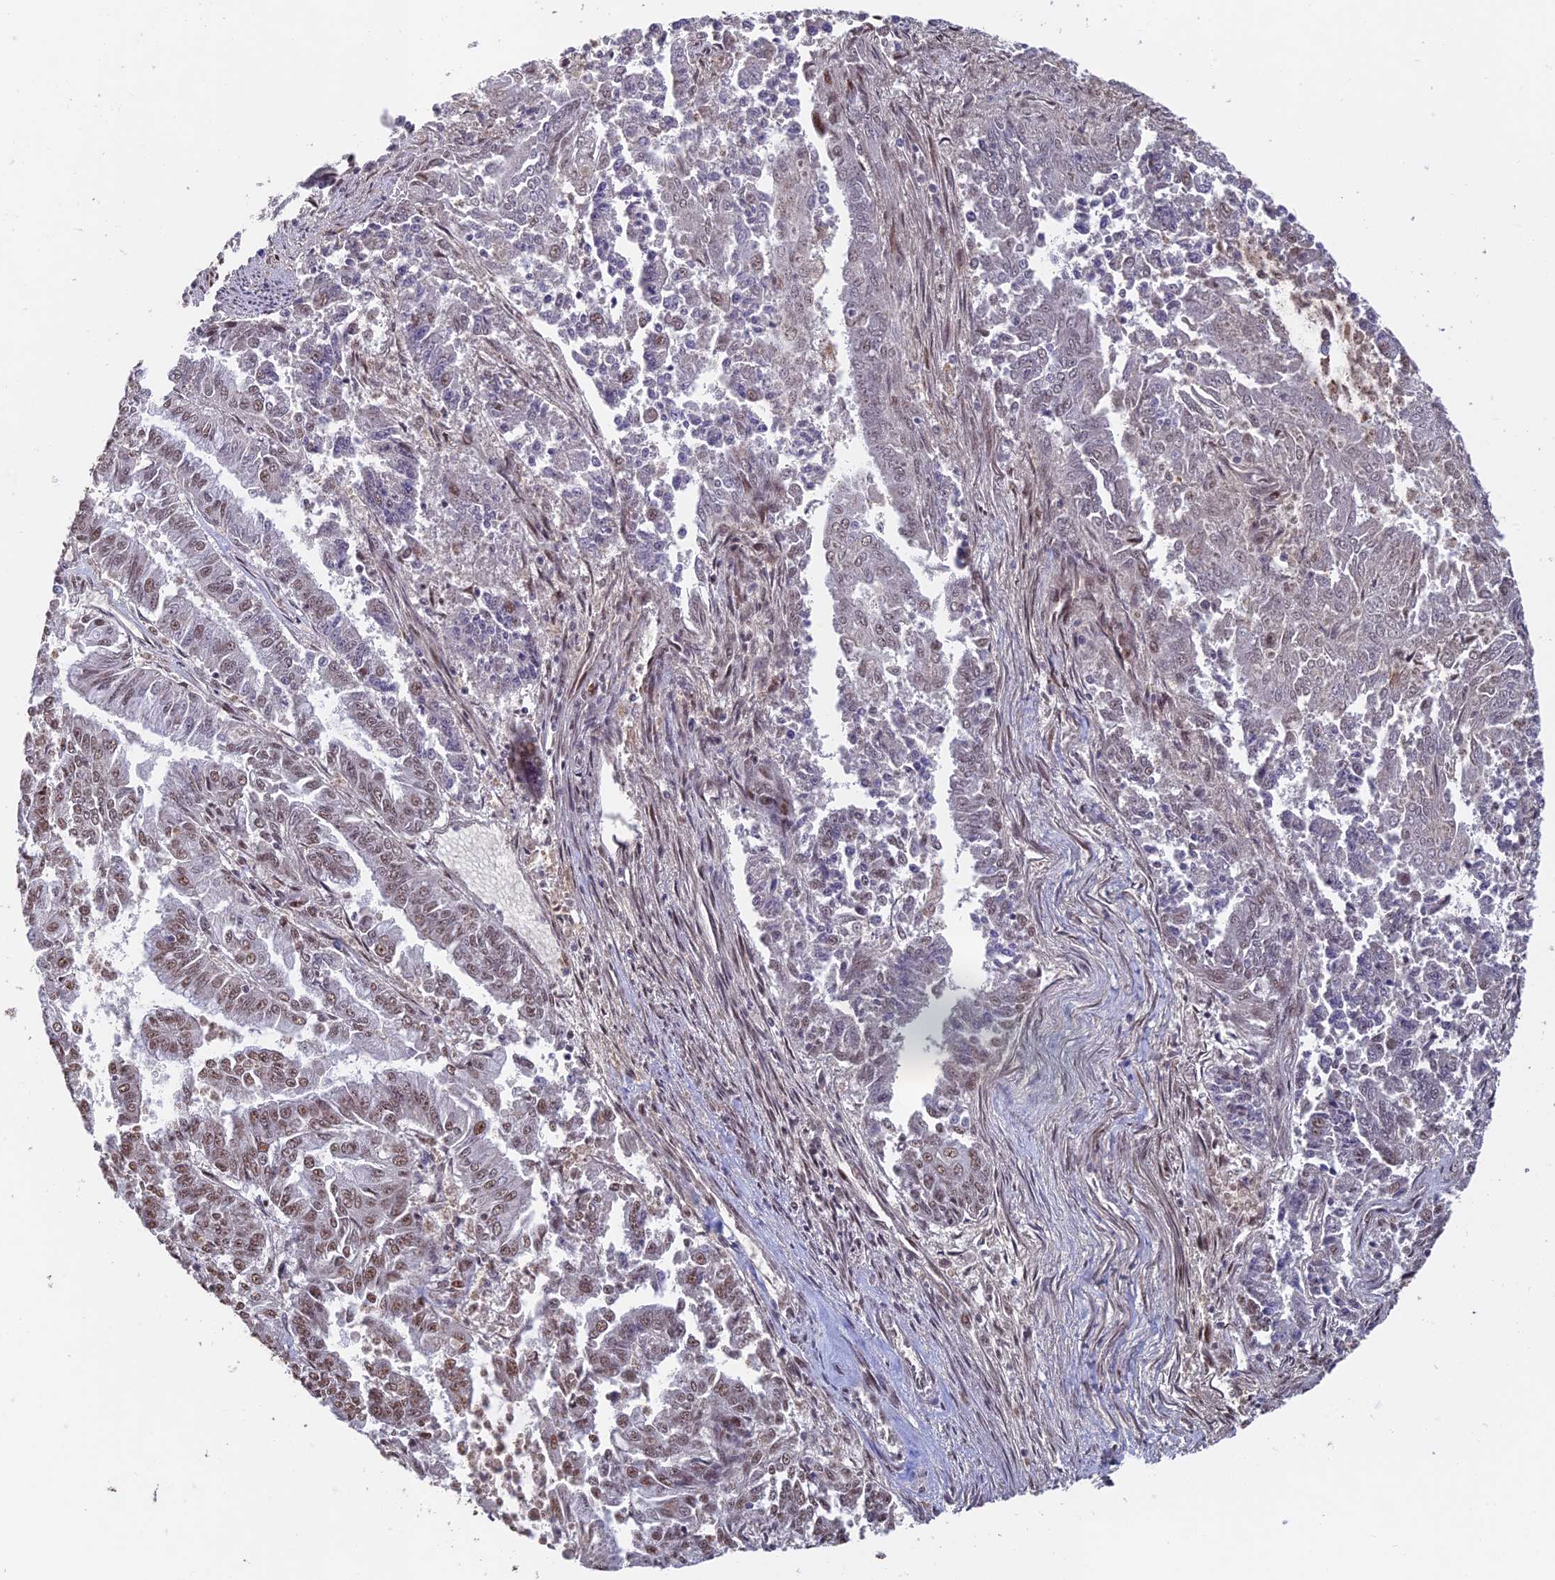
{"staining": {"intensity": "moderate", "quantity": "25%-75%", "location": "nuclear"}, "tissue": "endometrial cancer", "cell_type": "Tumor cells", "image_type": "cancer", "snomed": [{"axis": "morphology", "description": "Adenocarcinoma, NOS"}, {"axis": "topography", "description": "Endometrium"}], "caption": "High-magnification brightfield microscopy of endometrial cancer stained with DAB (brown) and counterstained with hematoxylin (blue). tumor cells exhibit moderate nuclear staining is seen in about25%-75% of cells.", "gene": "OSBPL1A", "patient": {"sex": "female", "age": 73}}